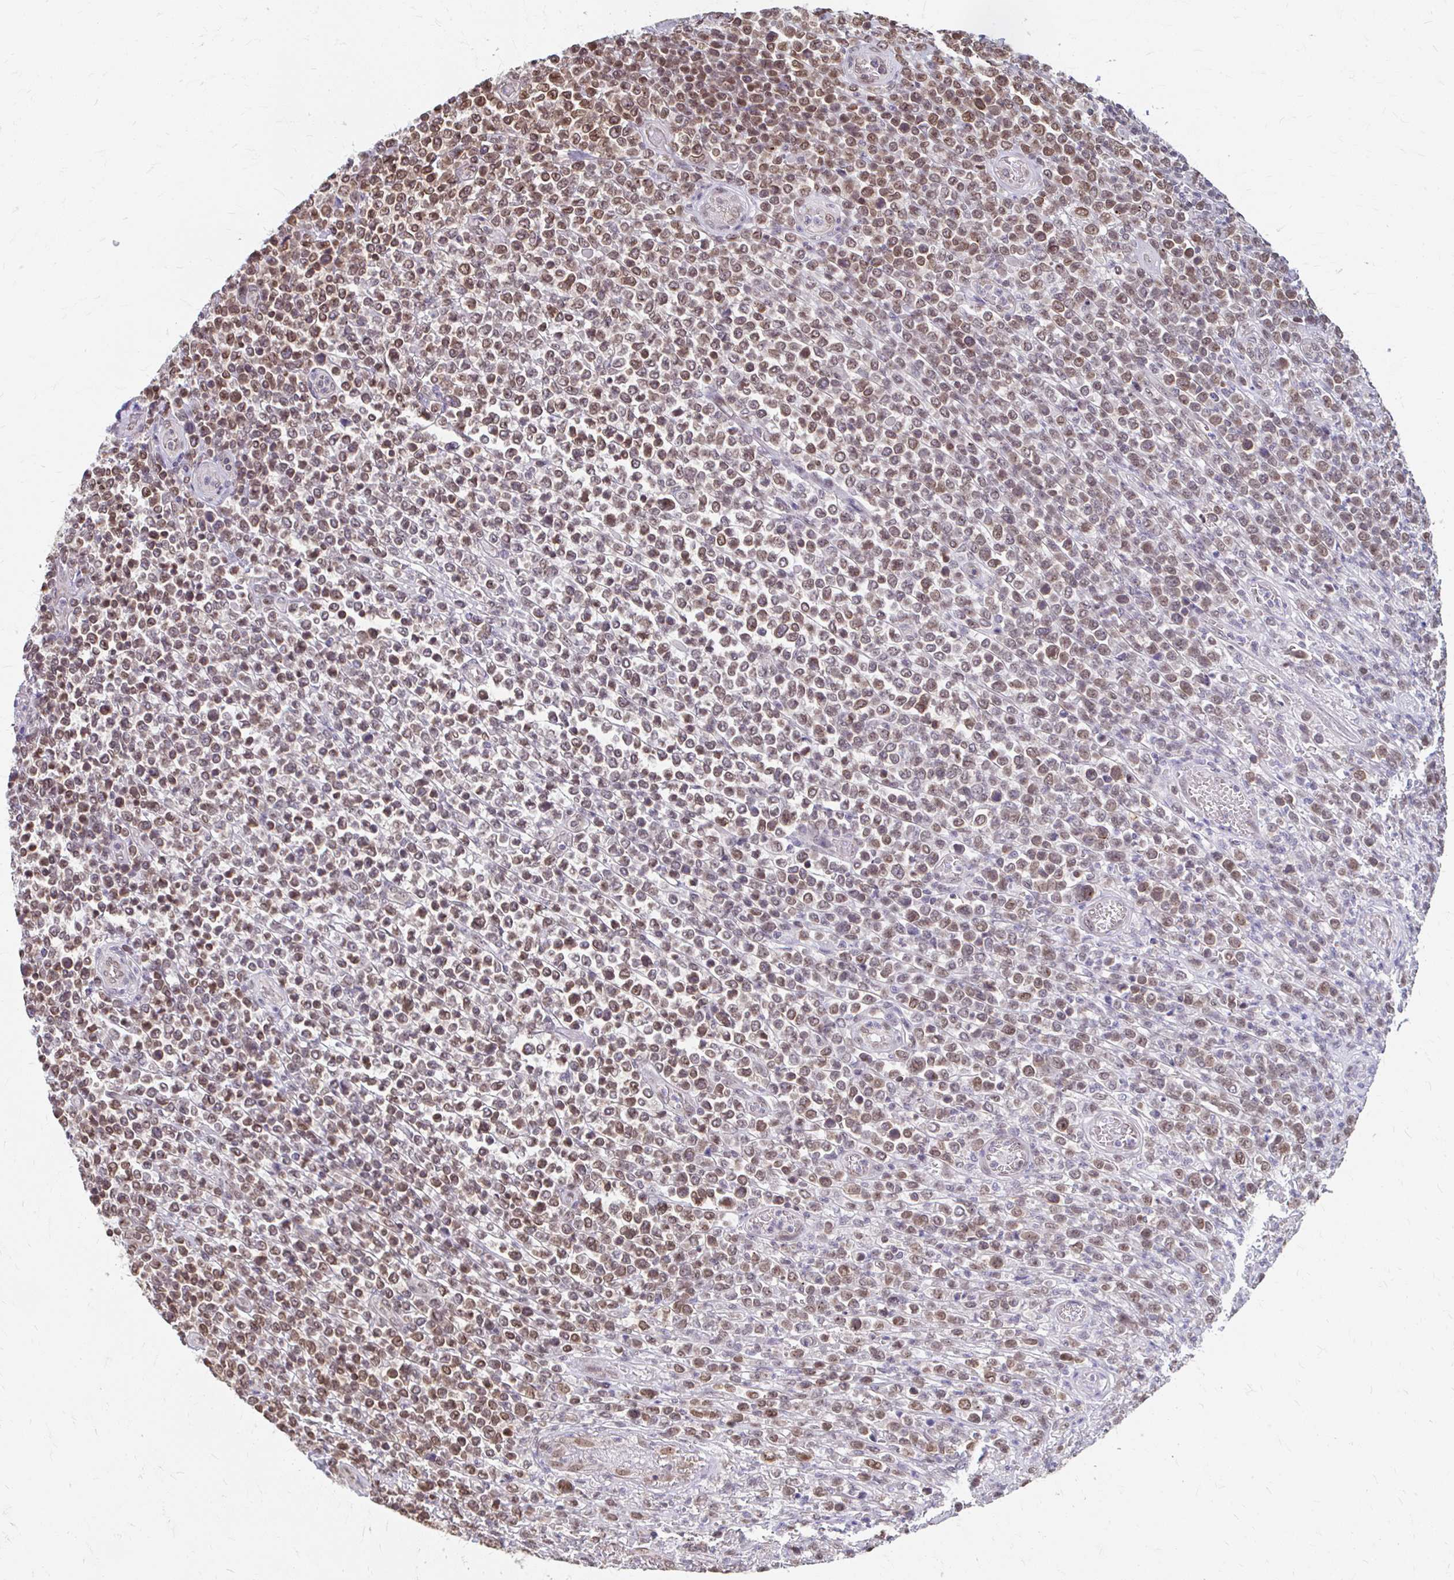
{"staining": {"intensity": "moderate", "quantity": "25%-75%", "location": "cytoplasmic/membranous,nuclear"}, "tissue": "lymphoma", "cell_type": "Tumor cells", "image_type": "cancer", "snomed": [{"axis": "morphology", "description": "Malignant lymphoma, non-Hodgkin's type, High grade"}, {"axis": "topography", "description": "Soft tissue"}], "caption": "Immunohistochemical staining of human lymphoma exhibits moderate cytoplasmic/membranous and nuclear protein positivity in about 25%-75% of tumor cells.", "gene": "XPO1", "patient": {"sex": "female", "age": 56}}